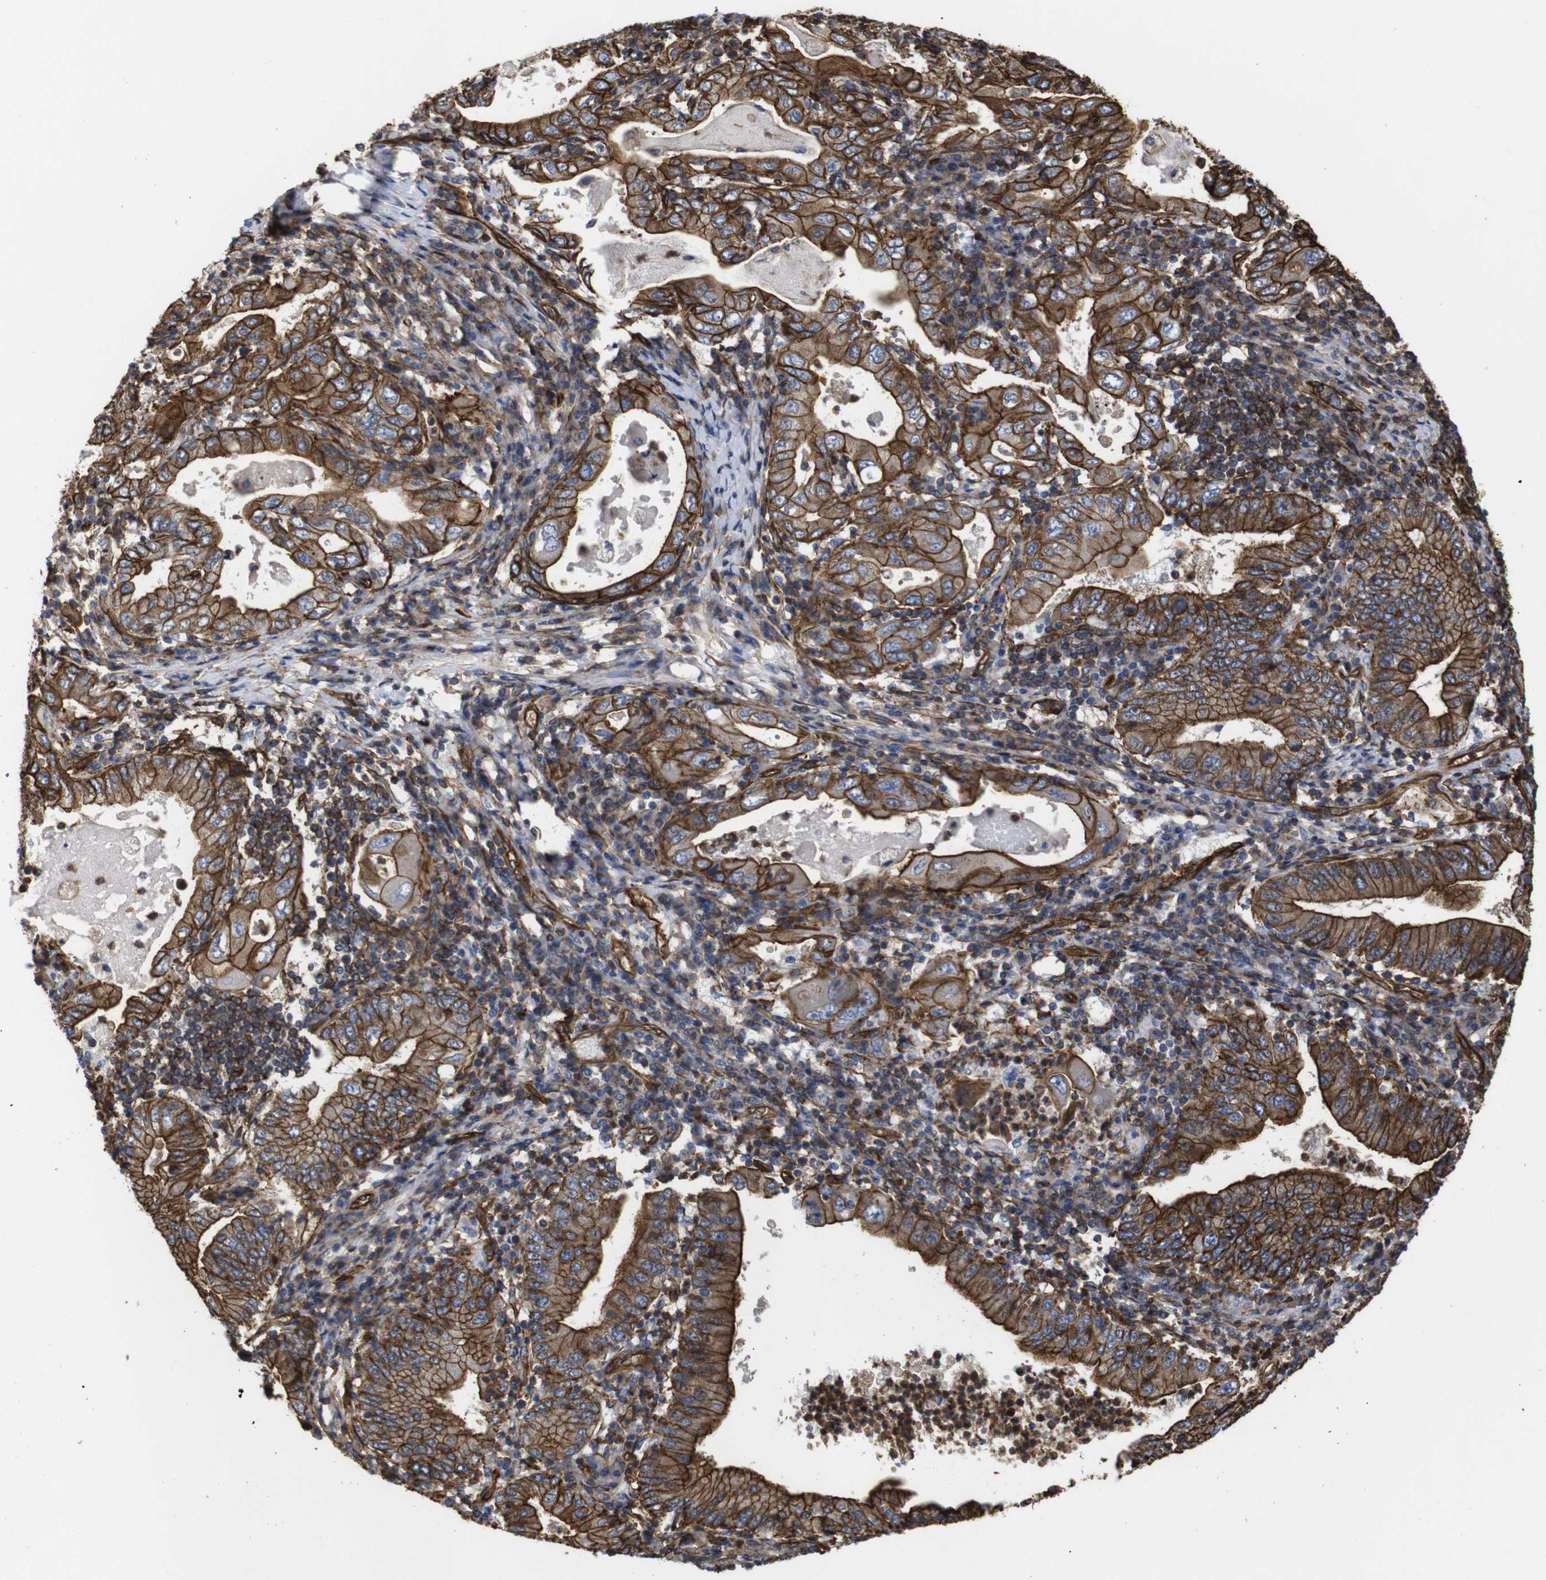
{"staining": {"intensity": "strong", "quantity": ">75%", "location": "cytoplasmic/membranous"}, "tissue": "stomach cancer", "cell_type": "Tumor cells", "image_type": "cancer", "snomed": [{"axis": "morphology", "description": "Normal tissue, NOS"}, {"axis": "morphology", "description": "Adenocarcinoma, NOS"}, {"axis": "topography", "description": "Esophagus"}, {"axis": "topography", "description": "Stomach, upper"}, {"axis": "topography", "description": "Peripheral nerve tissue"}], "caption": "IHC image of neoplastic tissue: human stomach adenocarcinoma stained using immunohistochemistry (IHC) demonstrates high levels of strong protein expression localized specifically in the cytoplasmic/membranous of tumor cells, appearing as a cytoplasmic/membranous brown color.", "gene": "SPTBN1", "patient": {"sex": "male", "age": 62}}